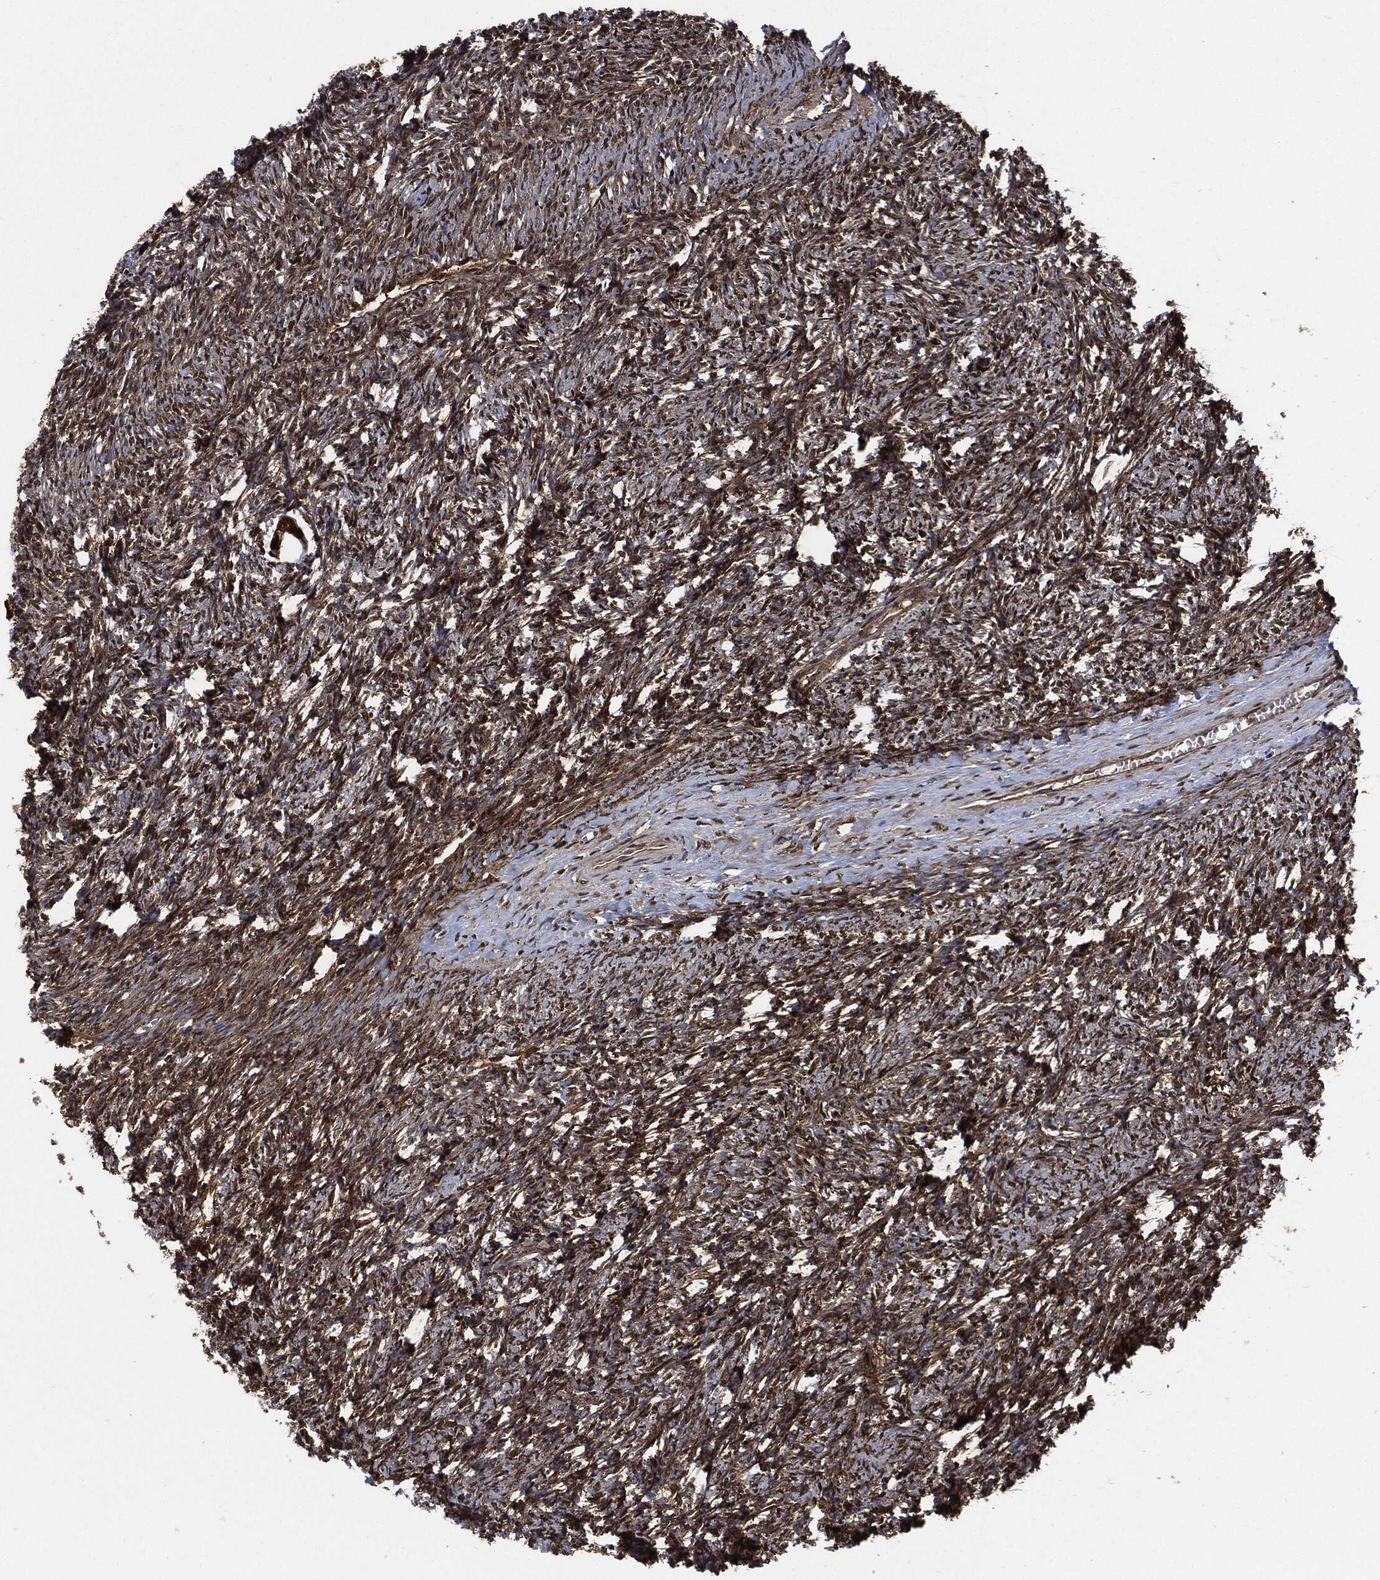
{"staining": {"intensity": "strong", "quantity": ">75%", "location": "cytoplasmic/membranous,nuclear"}, "tissue": "ovary", "cell_type": "Follicle cells", "image_type": "normal", "snomed": [{"axis": "morphology", "description": "Normal tissue, NOS"}, {"axis": "topography", "description": "Fallopian tube"}, {"axis": "topography", "description": "Ovary"}], "caption": "Brown immunohistochemical staining in normal ovary reveals strong cytoplasmic/membranous,nuclear positivity in about >75% of follicle cells. The staining was performed using DAB (3,3'-diaminobenzidine) to visualize the protein expression in brown, while the nuclei were stained in blue with hematoxylin (Magnification: 20x).", "gene": "DCTN1", "patient": {"sex": "female", "age": 33}}